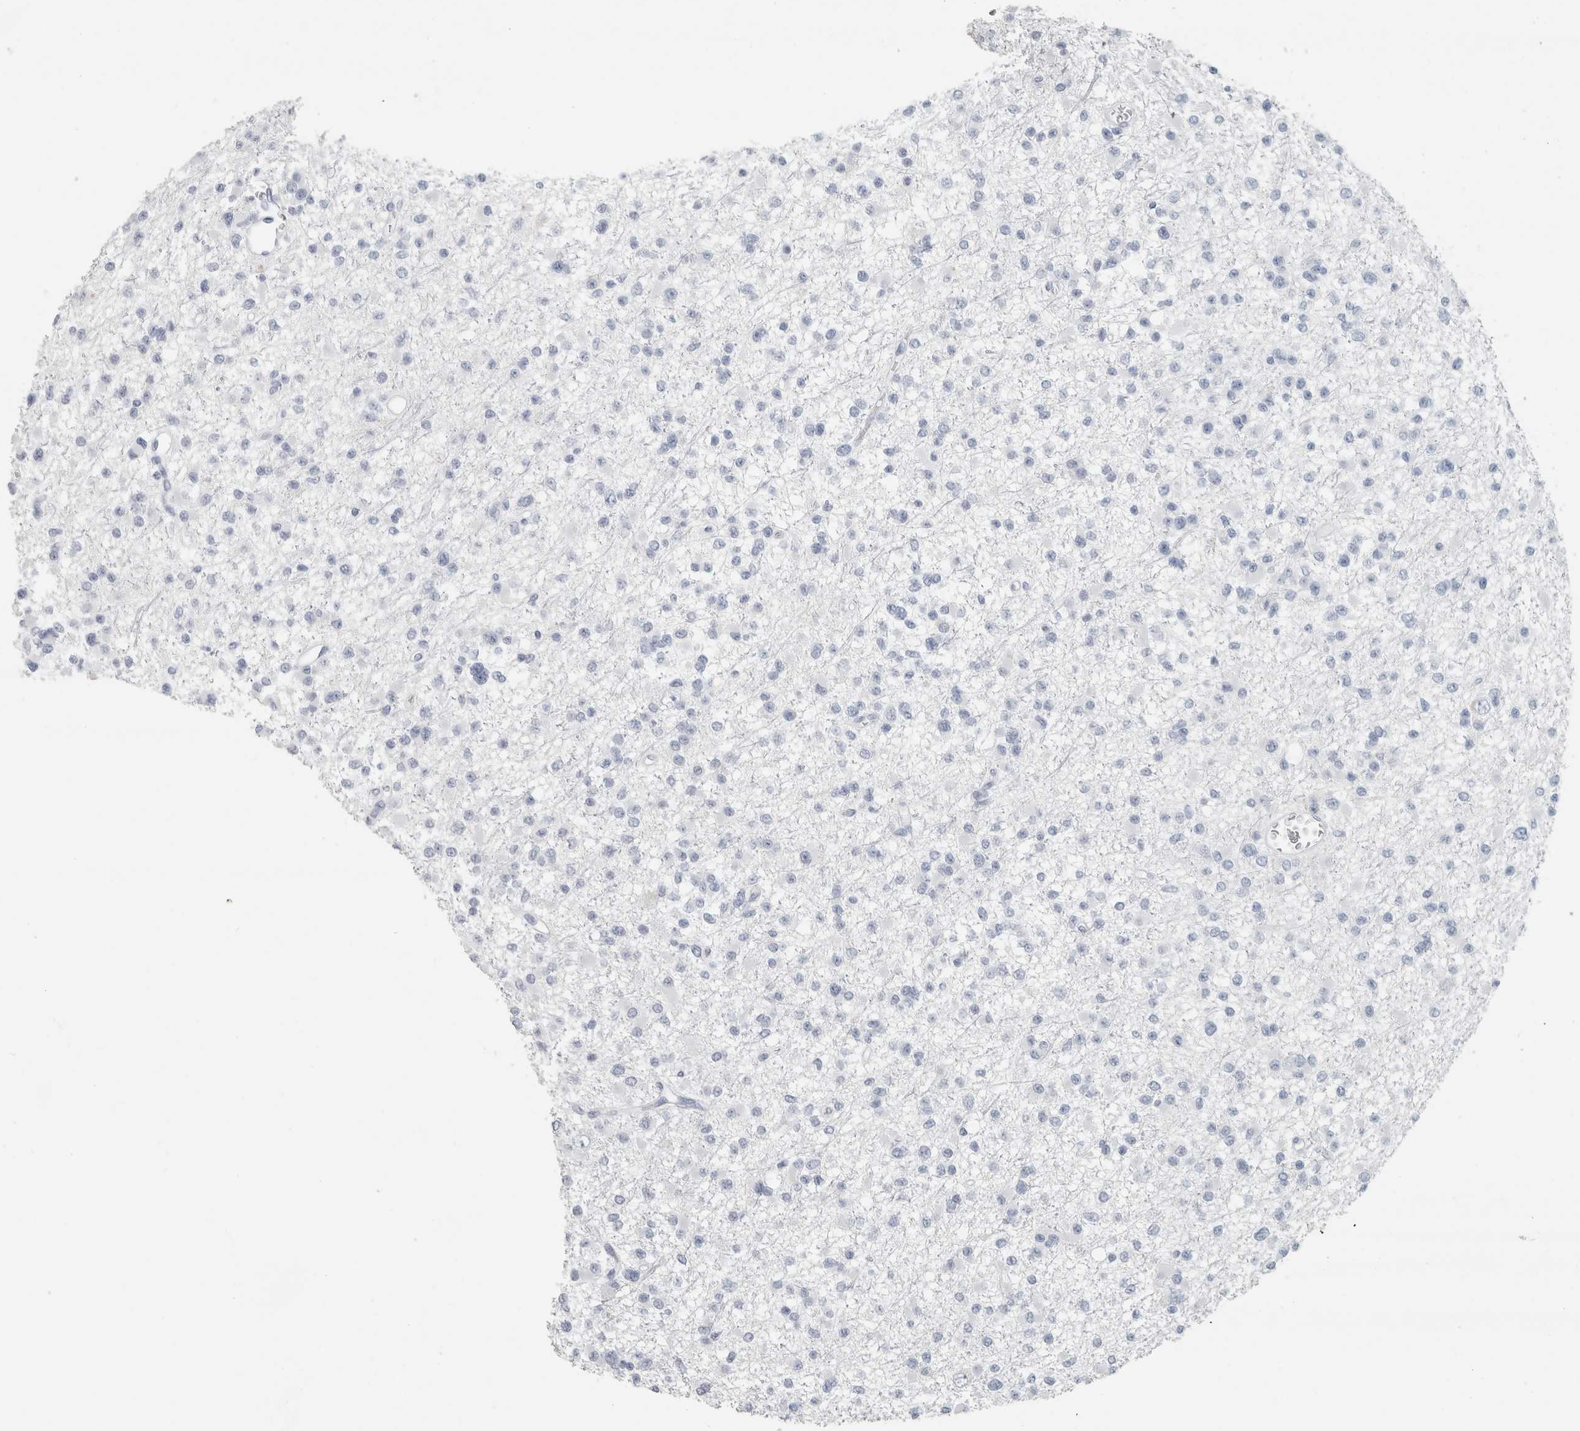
{"staining": {"intensity": "negative", "quantity": "none", "location": "none"}, "tissue": "glioma", "cell_type": "Tumor cells", "image_type": "cancer", "snomed": [{"axis": "morphology", "description": "Glioma, malignant, Low grade"}, {"axis": "topography", "description": "Brain"}], "caption": "DAB (3,3'-diaminobenzidine) immunohistochemical staining of low-grade glioma (malignant) reveals no significant expression in tumor cells.", "gene": "SLC28A3", "patient": {"sex": "female", "age": 22}}